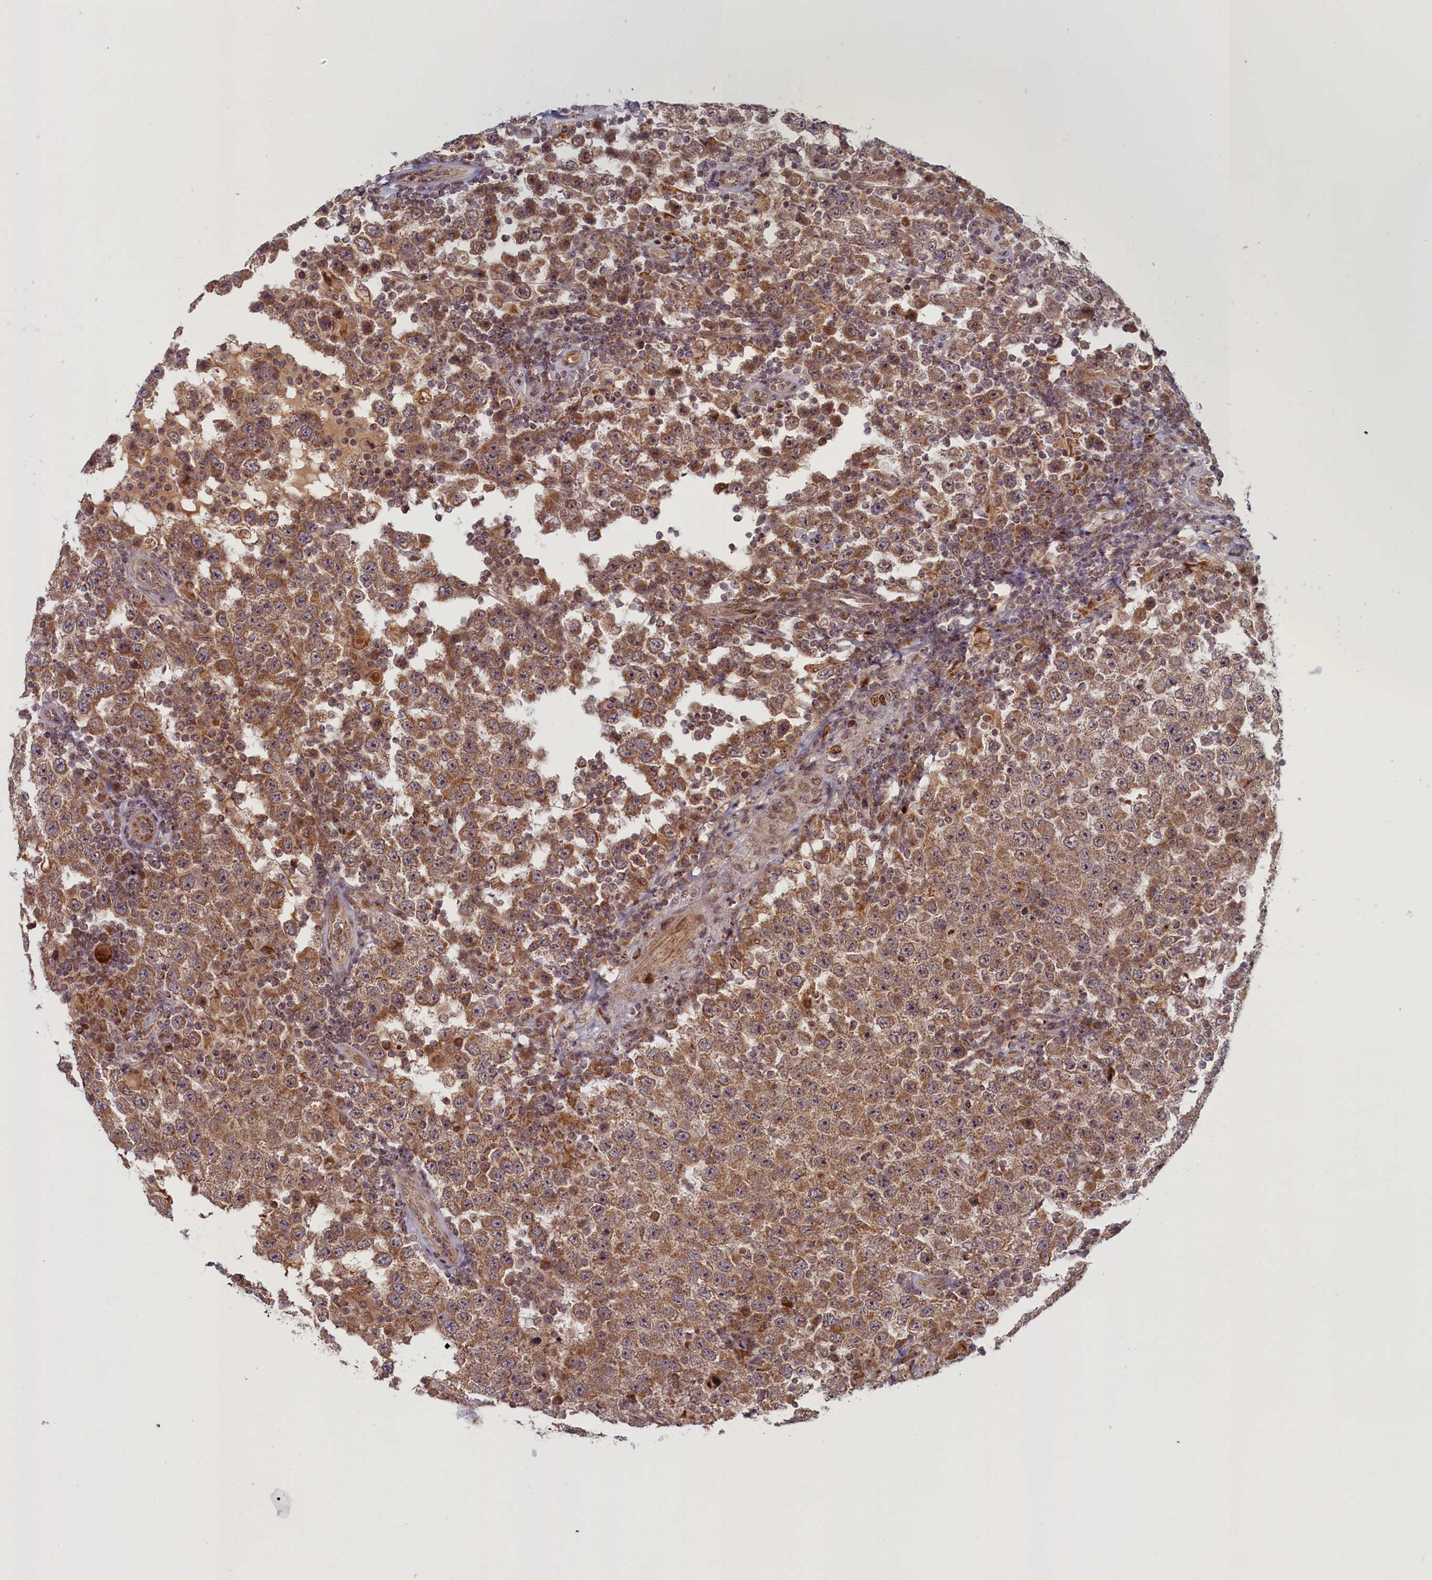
{"staining": {"intensity": "moderate", "quantity": ">75%", "location": "cytoplasmic/membranous"}, "tissue": "testis cancer", "cell_type": "Tumor cells", "image_type": "cancer", "snomed": [{"axis": "morphology", "description": "Normal tissue, NOS"}, {"axis": "morphology", "description": "Urothelial carcinoma, High grade"}, {"axis": "morphology", "description": "Seminoma, NOS"}, {"axis": "morphology", "description": "Carcinoma, Embryonal, NOS"}, {"axis": "topography", "description": "Urinary bladder"}, {"axis": "topography", "description": "Testis"}], "caption": "Protein expression analysis of human urothelial carcinoma (high-grade) (testis) reveals moderate cytoplasmic/membranous positivity in approximately >75% of tumor cells.", "gene": "PLA2G10", "patient": {"sex": "male", "age": 41}}